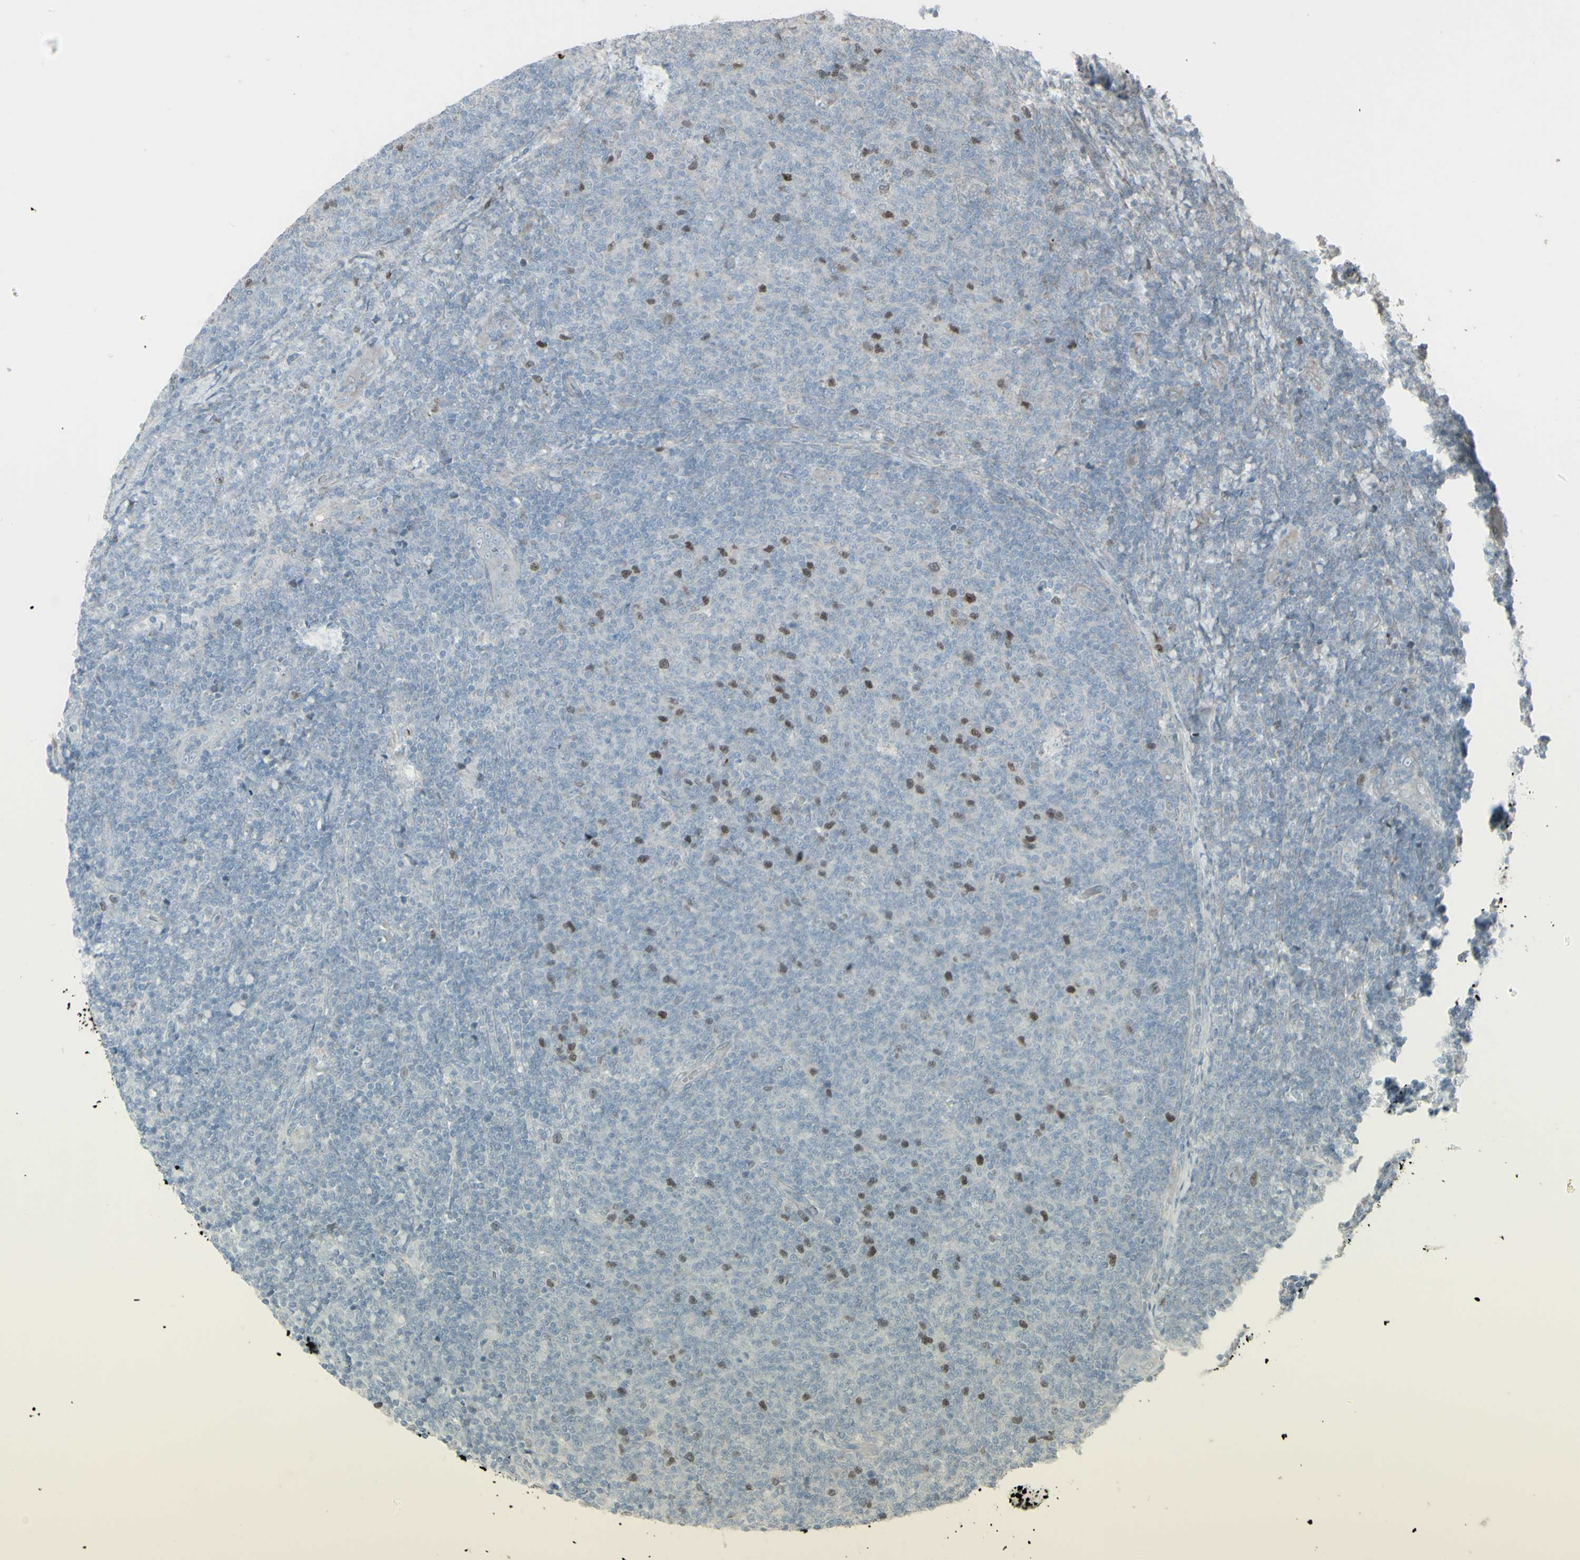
{"staining": {"intensity": "moderate", "quantity": "<25%", "location": "nuclear"}, "tissue": "lymphoma", "cell_type": "Tumor cells", "image_type": "cancer", "snomed": [{"axis": "morphology", "description": "Malignant lymphoma, non-Hodgkin's type, Low grade"}, {"axis": "topography", "description": "Lymph node"}], "caption": "Brown immunohistochemical staining in human lymphoma reveals moderate nuclear positivity in approximately <25% of tumor cells.", "gene": "GMNN", "patient": {"sex": "male", "age": 66}}